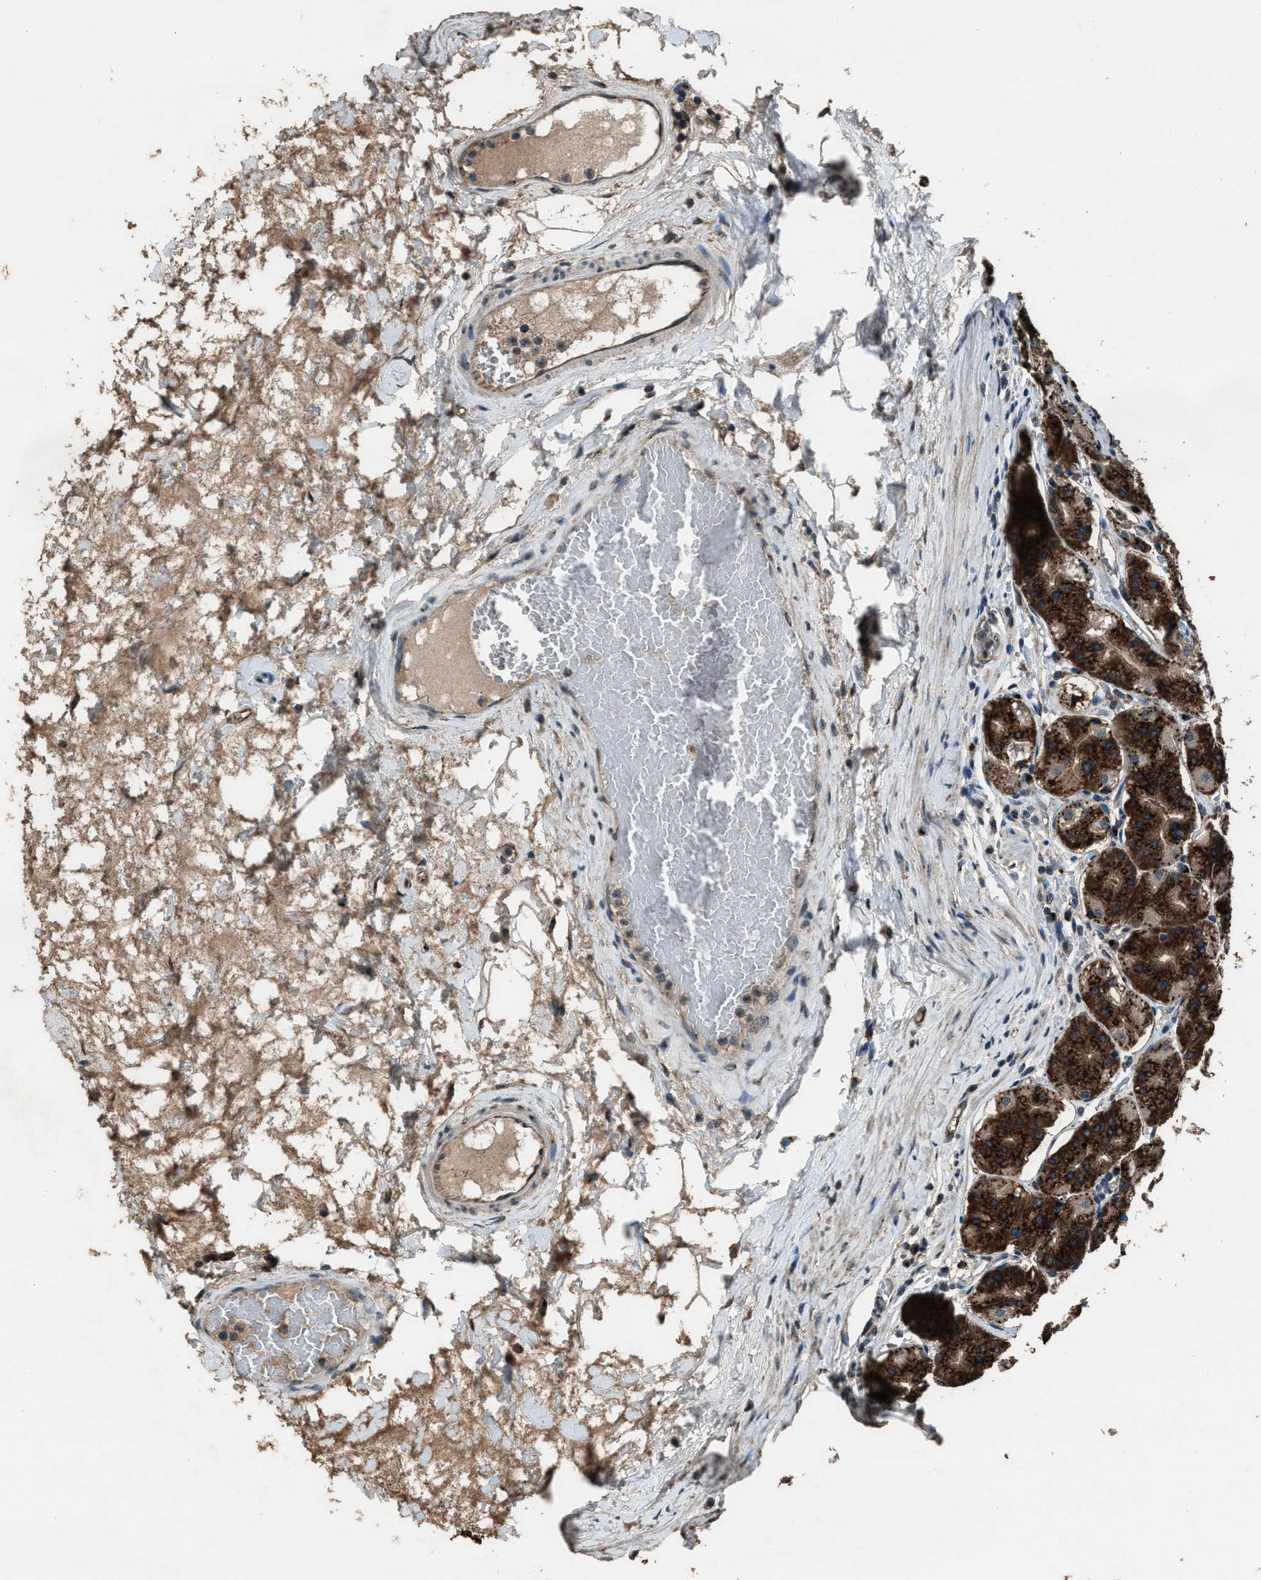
{"staining": {"intensity": "strong", "quantity": "25%-75%", "location": "cytoplasmic/membranous"}, "tissue": "stomach", "cell_type": "Glandular cells", "image_type": "normal", "snomed": [{"axis": "morphology", "description": "Normal tissue, NOS"}, {"axis": "topography", "description": "Stomach"}, {"axis": "topography", "description": "Stomach, lower"}], "caption": "The photomicrograph displays immunohistochemical staining of unremarkable stomach. There is strong cytoplasmic/membranous expression is seen in approximately 25%-75% of glandular cells. (DAB IHC, brown staining for protein, blue staining for nuclei).", "gene": "SLC38A10", "patient": {"sex": "female", "age": 56}}